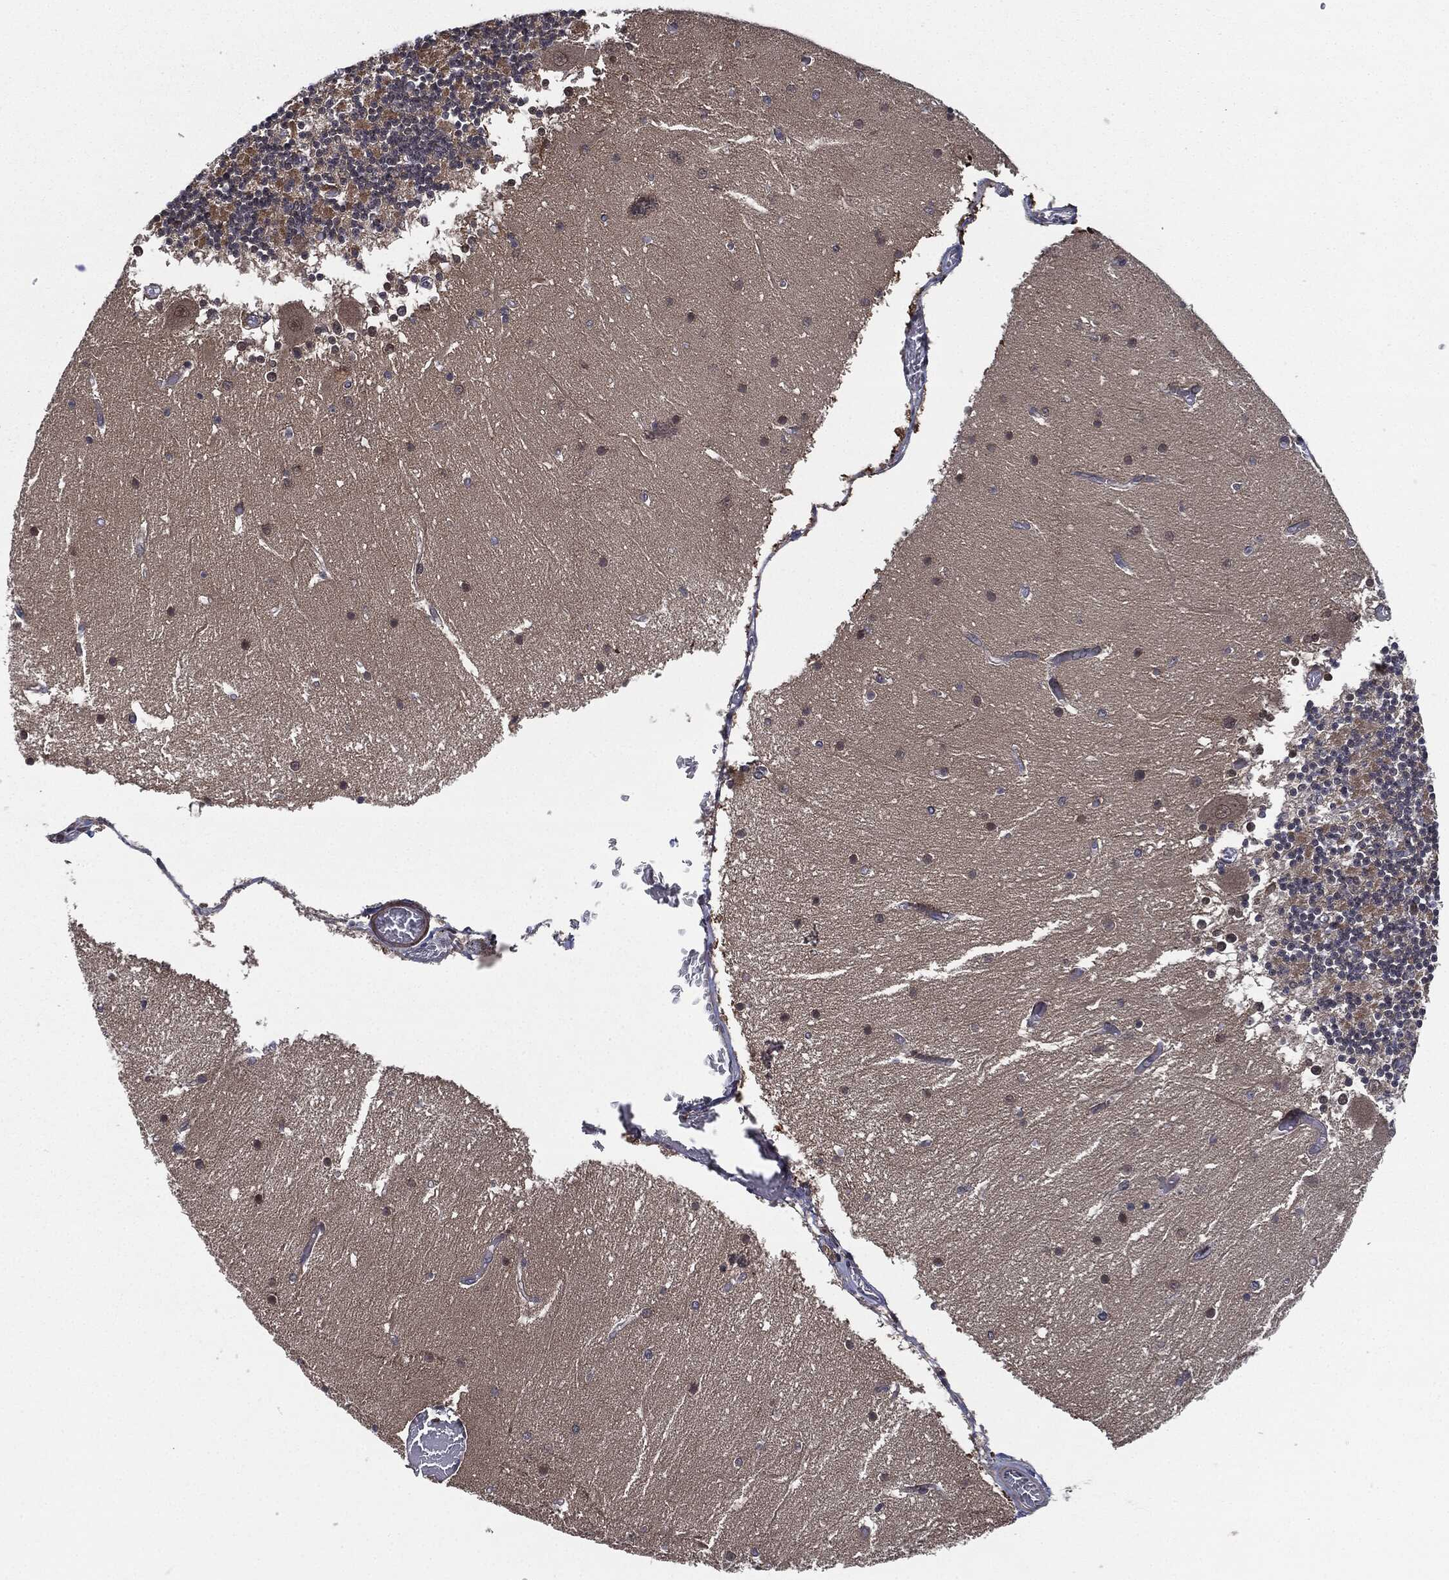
{"staining": {"intensity": "negative", "quantity": "none", "location": "none"}, "tissue": "cerebellum", "cell_type": "Cells in granular layer", "image_type": "normal", "snomed": [{"axis": "morphology", "description": "Normal tissue, NOS"}, {"axis": "topography", "description": "Cerebellum"}], "caption": "Immunohistochemical staining of benign human cerebellum displays no significant positivity in cells in granular layer.", "gene": "UBR1", "patient": {"sex": "female", "age": 28}}